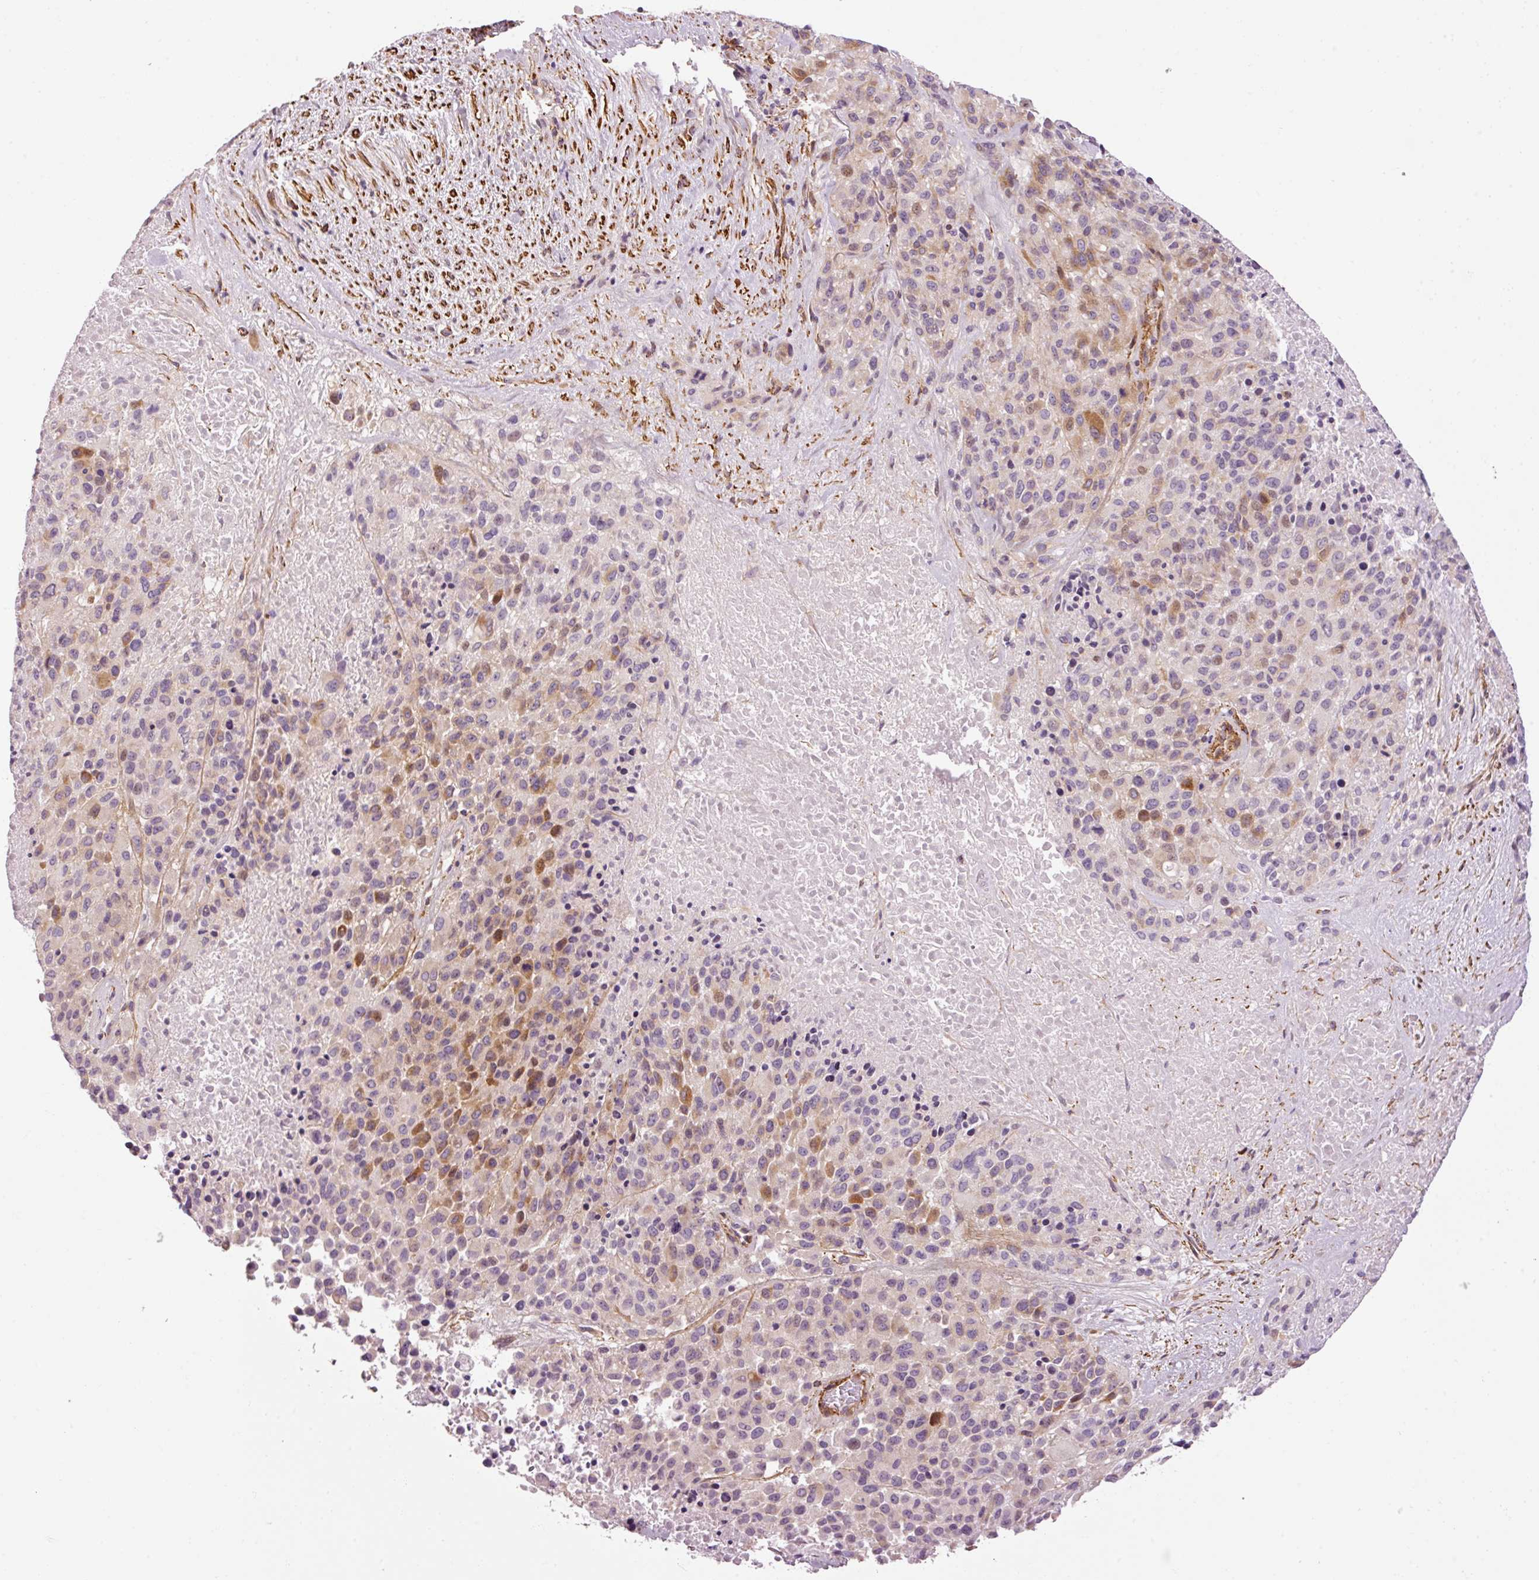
{"staining": {"intensity": "moderate", "quantity": "<25%", "location": "cytoplasmic/membranous"}, "tissue": "melanoma", "cell_type": "Tumor cells", "image_type": "cancer", "snomed": [{"axis": "morphology", "description": "Malignant melanoma, Metastatic site"}, {"axis": "topography", "description": "Skin"}], "caption": "Immunohistochemical staining of malignant melanoma (metastatic site) demonstrates low levels of moderate cytoplasmic/membranous staining in approximately <25% of tumor cells.", "gene": "ANKRD20A1", "patient": {"sex": "female", "age": 81}}